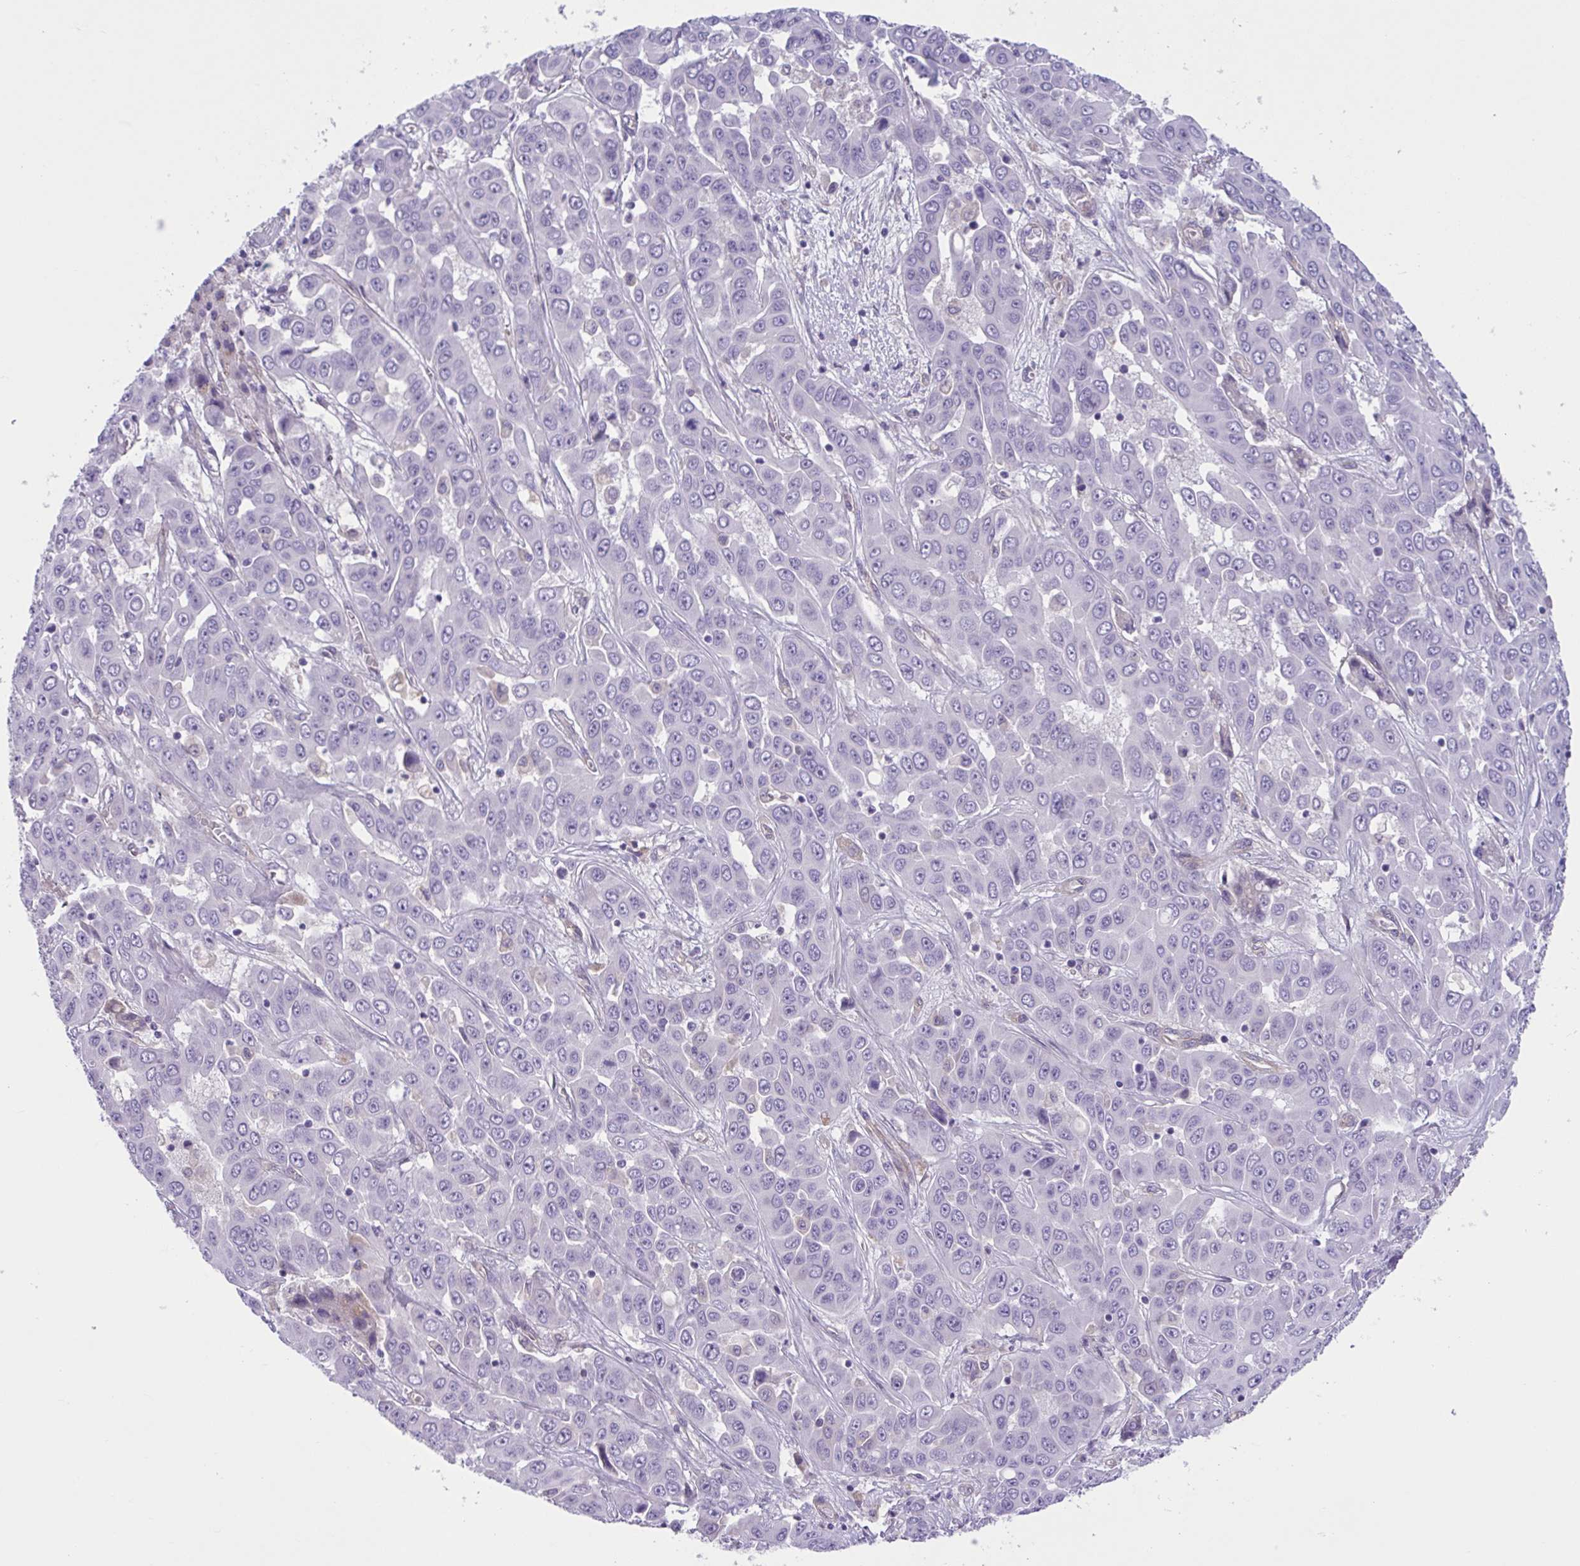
{"staining": {"intensity": "negative", "quantity": "none", "location": "none"}, "tissue": "liver cancer", "cell_type": "Tumor cells", "image_type": "cancer", "snomed": [{"axis": "morphology", "description": "Cholangiocarcinoma"}, {"axis": "topography", "description": "Liver"}], "caption": "IHC image of neoplastic tissue: liver cancer (cholangiocarcinoma) stained with DAB (3,3'-diaminobenzidine) displays no significant protein positivity in tumor cells.", "gene": "TTC7B", "patient": {"sex": "female", "age": 52}}